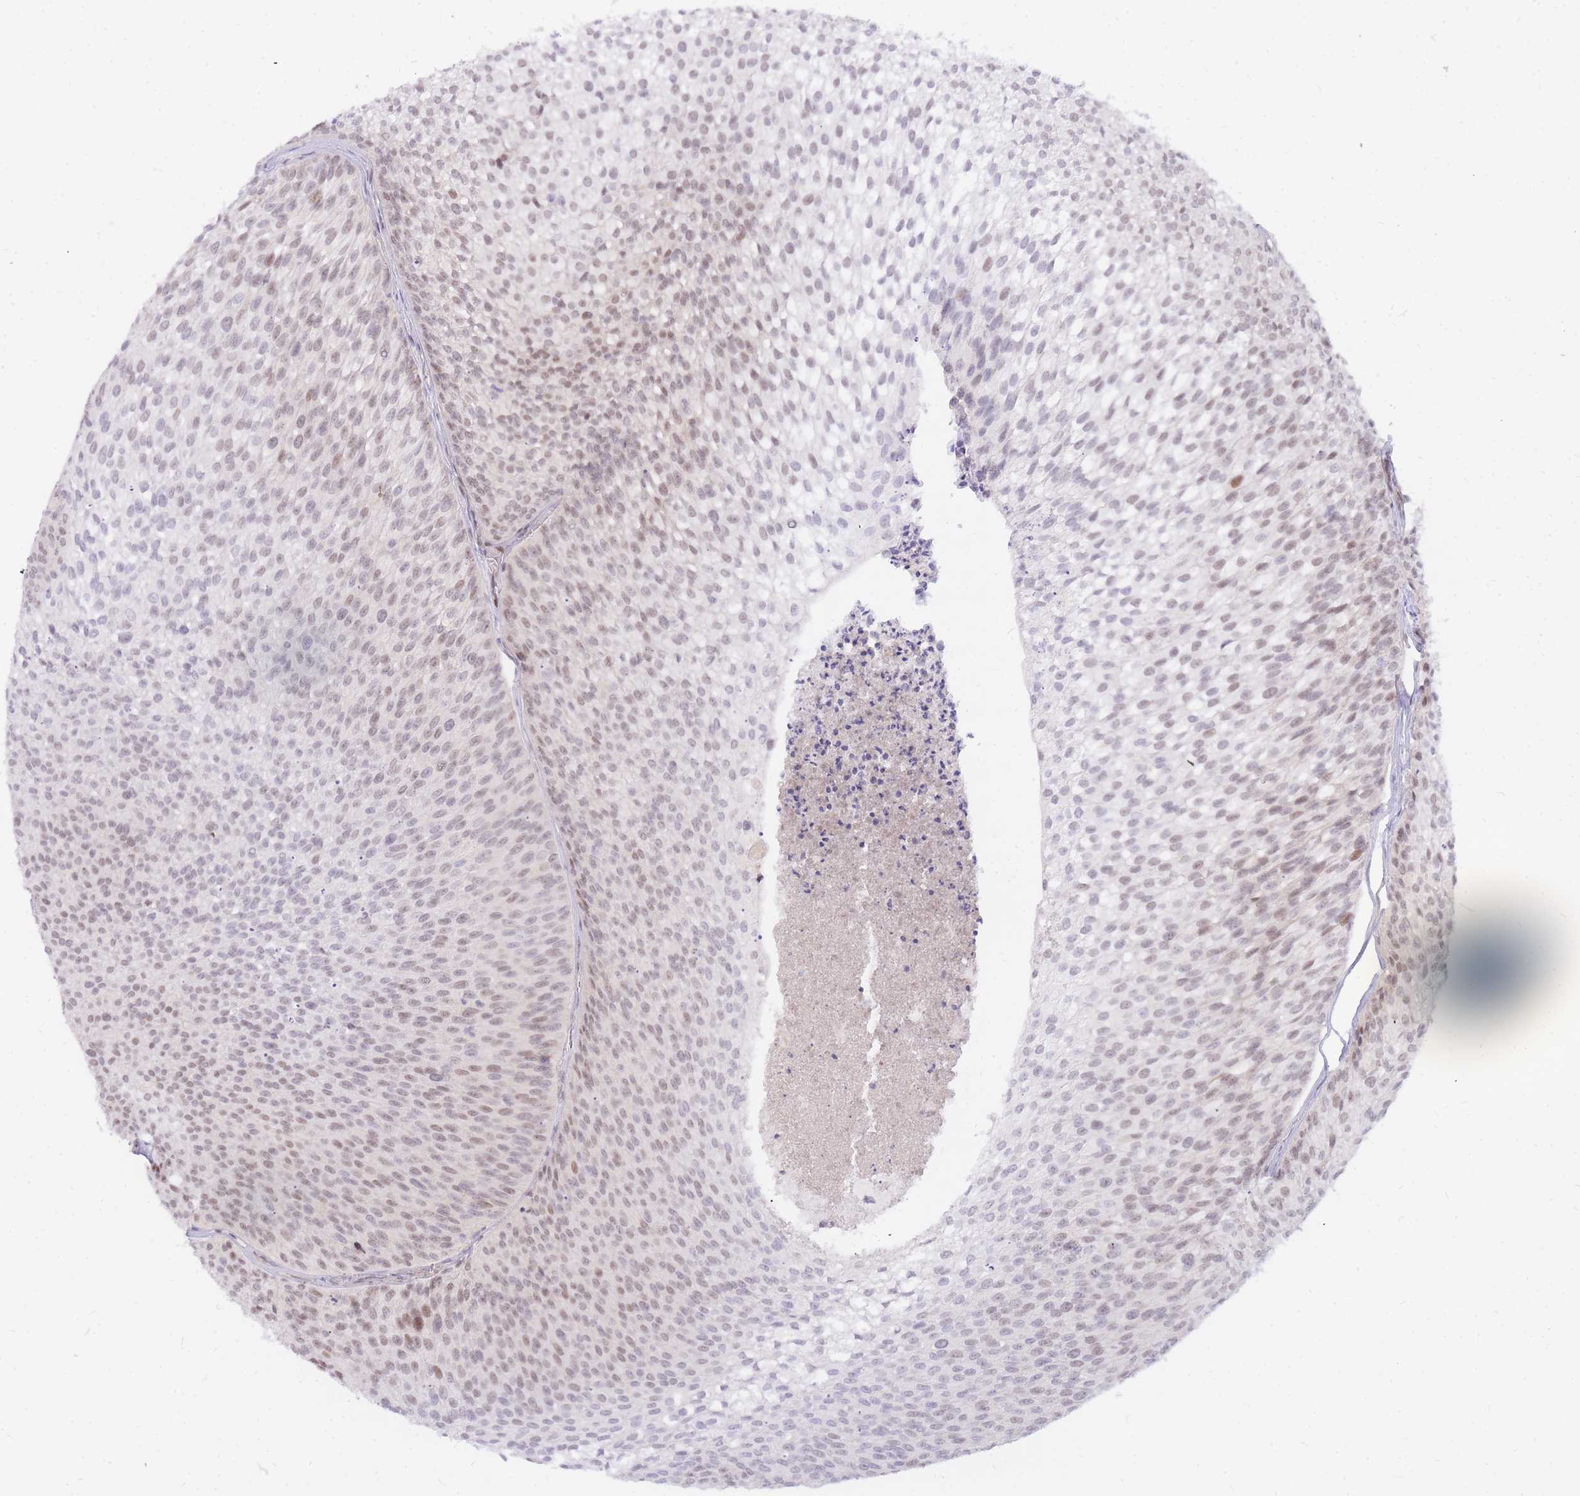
{"staining": {"intensity": "moderate", "quantity": "25%-75%", "location": "nuclear"}, "tissue": "urothelial cancer", "cell_type": "Tumor cells", "image_type": "cancer", "snomed": [{"axis": "morphology", "description": "Urothelial carcinoma, Low grade"}, {"axis": "topography", "description": "Urinary bladder"}], "caption": "The immunohistochemical stain labels moderate nuclear positivity in tumor cells of low-grade urothelial carcinoma tissue. (DAB IHC, brown staining for protein, blue staining for nuclei).", "gene": "TLE2", "patient": {"sex": "male", "age": 91}}